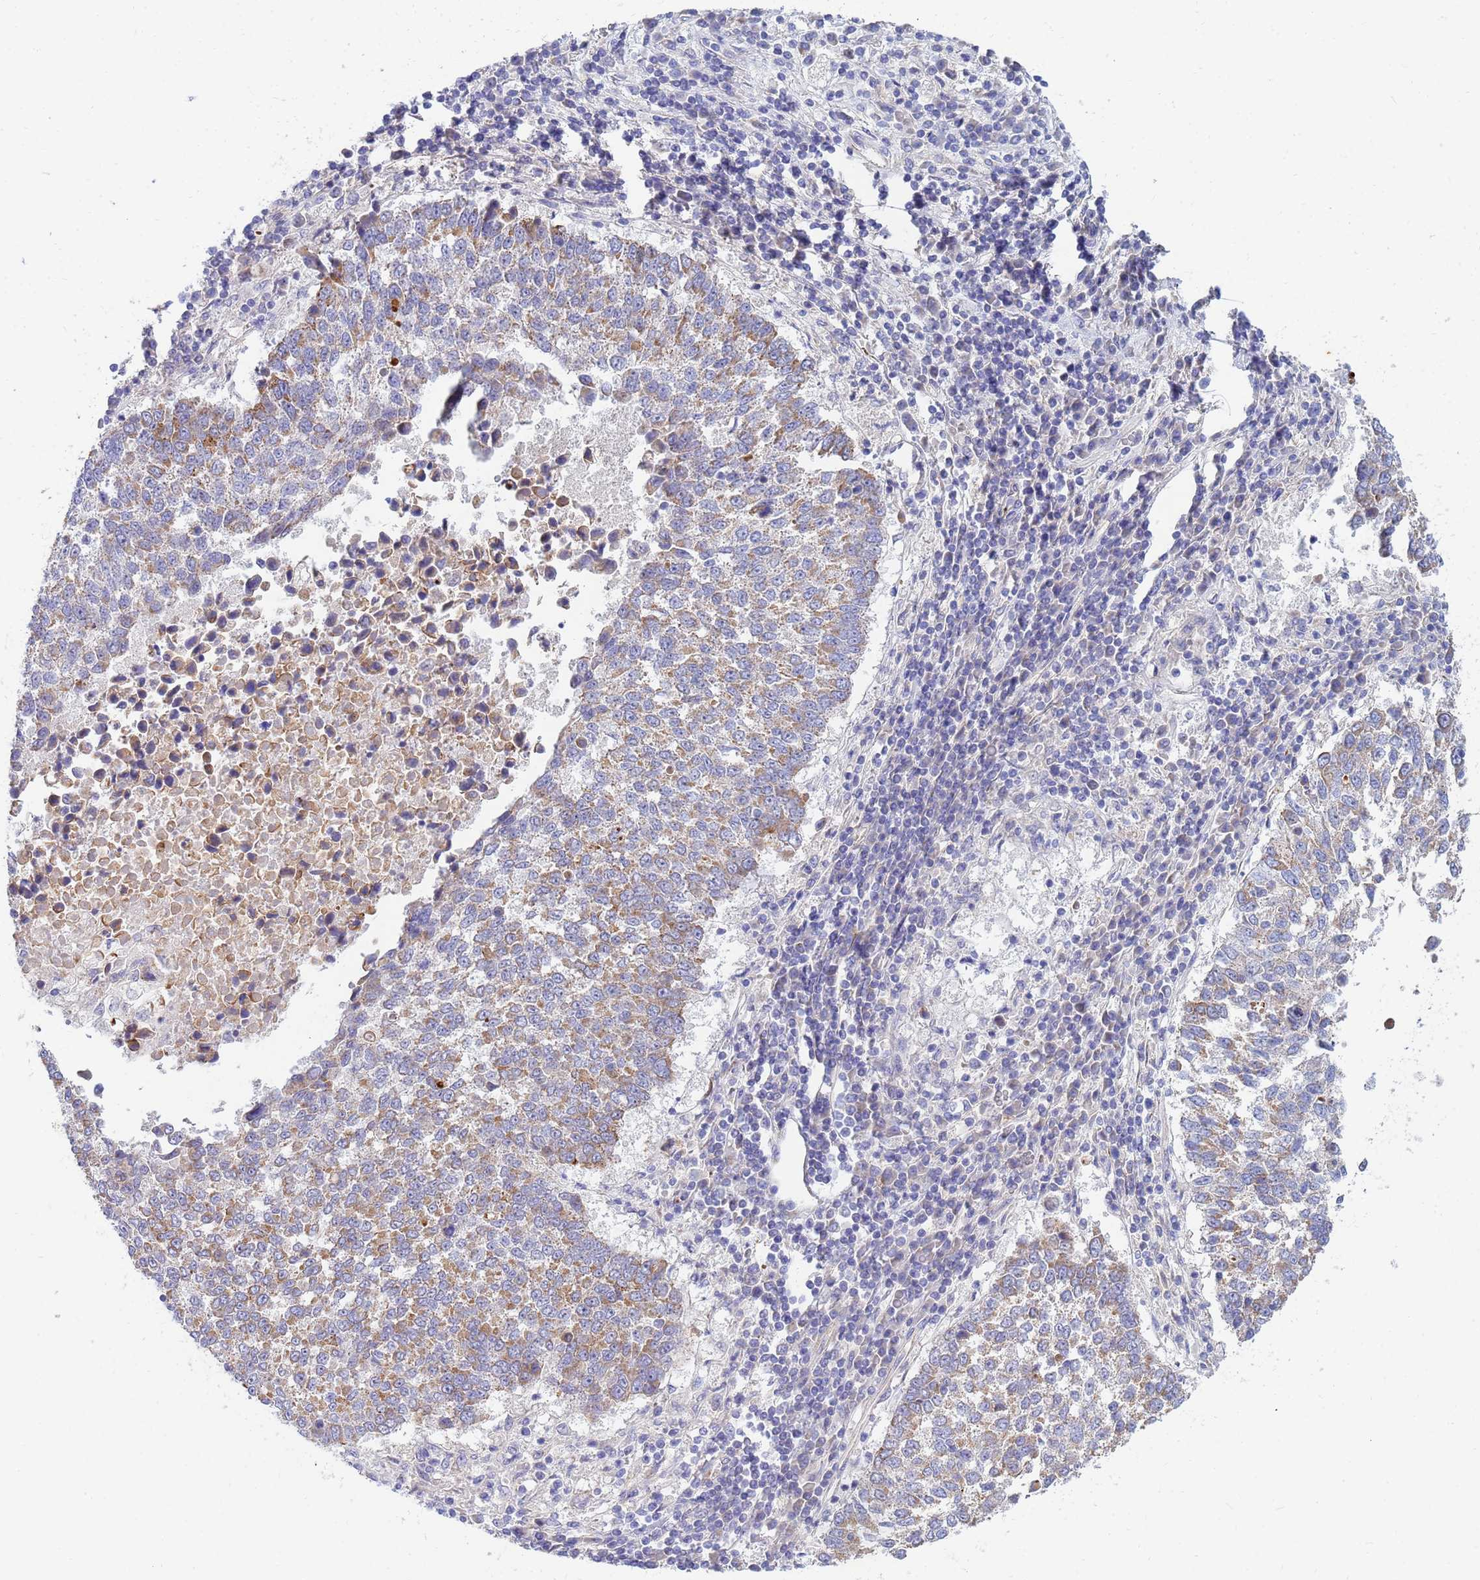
{"staining": {"intensity": "moderate", "quantity": "25%-75%", "location": "cytoplasmic/membranous"}, "tissue": "lung cancer", "cell_type": "Tumor cells", "image_type": "cancer", "snomed": [{"axis": "morphology", "description": "Squamous cell carcinoma, NOS"}, {"axis": "topography", "description": "Lung"}], "caption": "This image reveals IHC staining of lung cancer, with medium moderate cytoplasmic/membranous positivity in approximately 25%-75% of tumor cells.", "gene": "SDR39U1", "patient": {"sex": "male", "age": 73}}